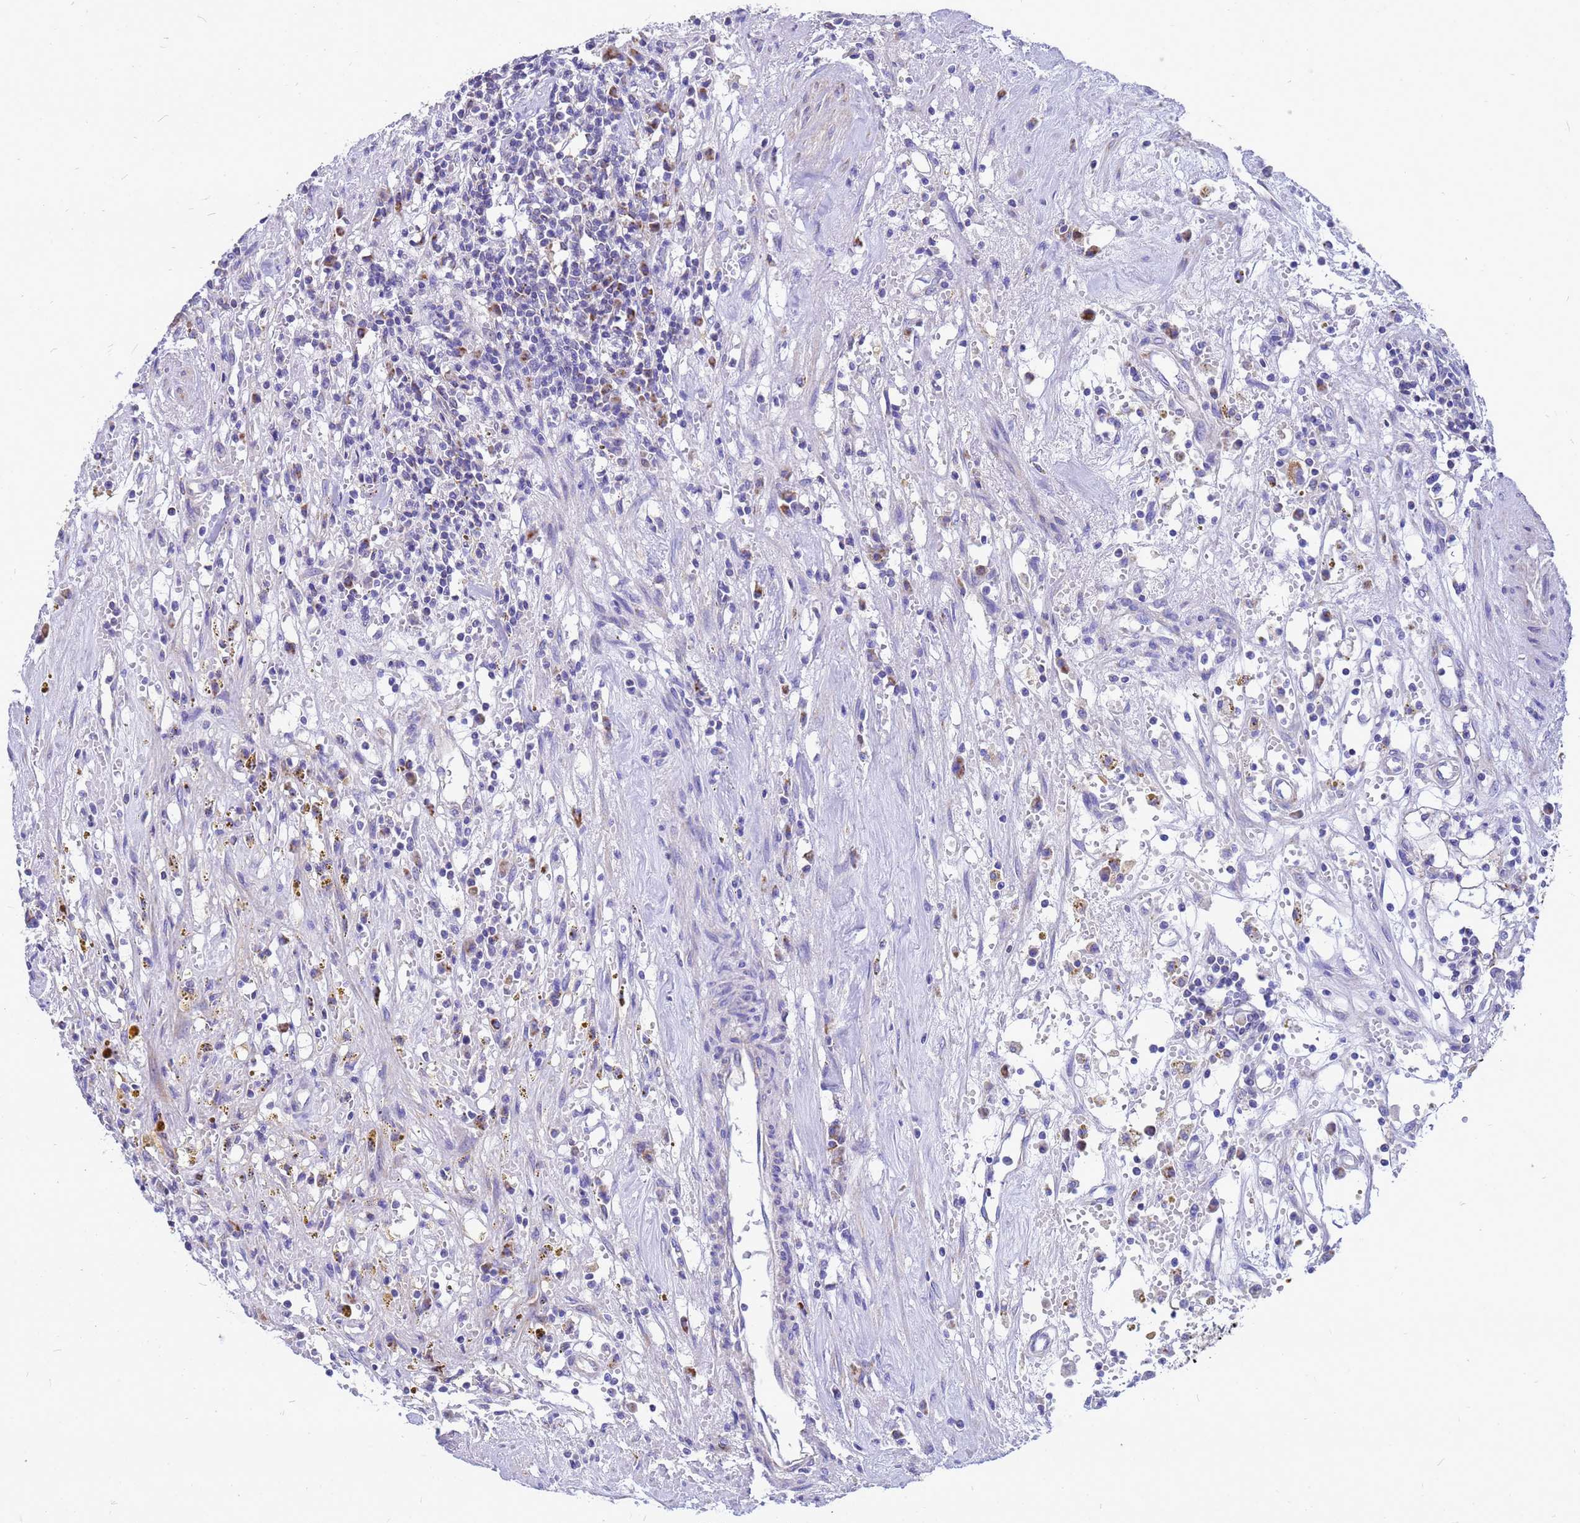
{"staining": {"intensity": "weak", "quantity": "<25%", "location": "cytoplasmic/membranous"}, "tissue": "renal cancer", "cell_type": "Tumor cells", "image_type": "cancer", "snomed": [{"axis": "morphology", "description": "Adenocarcinoma, NOS"}, {"axis": "topography", "description": "Kidney"}], "caption": "Tumor cells are negative for protein expression in human renal cancer (adenocarcinoma).", "gene": "CMC4", "patient": {"sex": "male", "age": 56}}